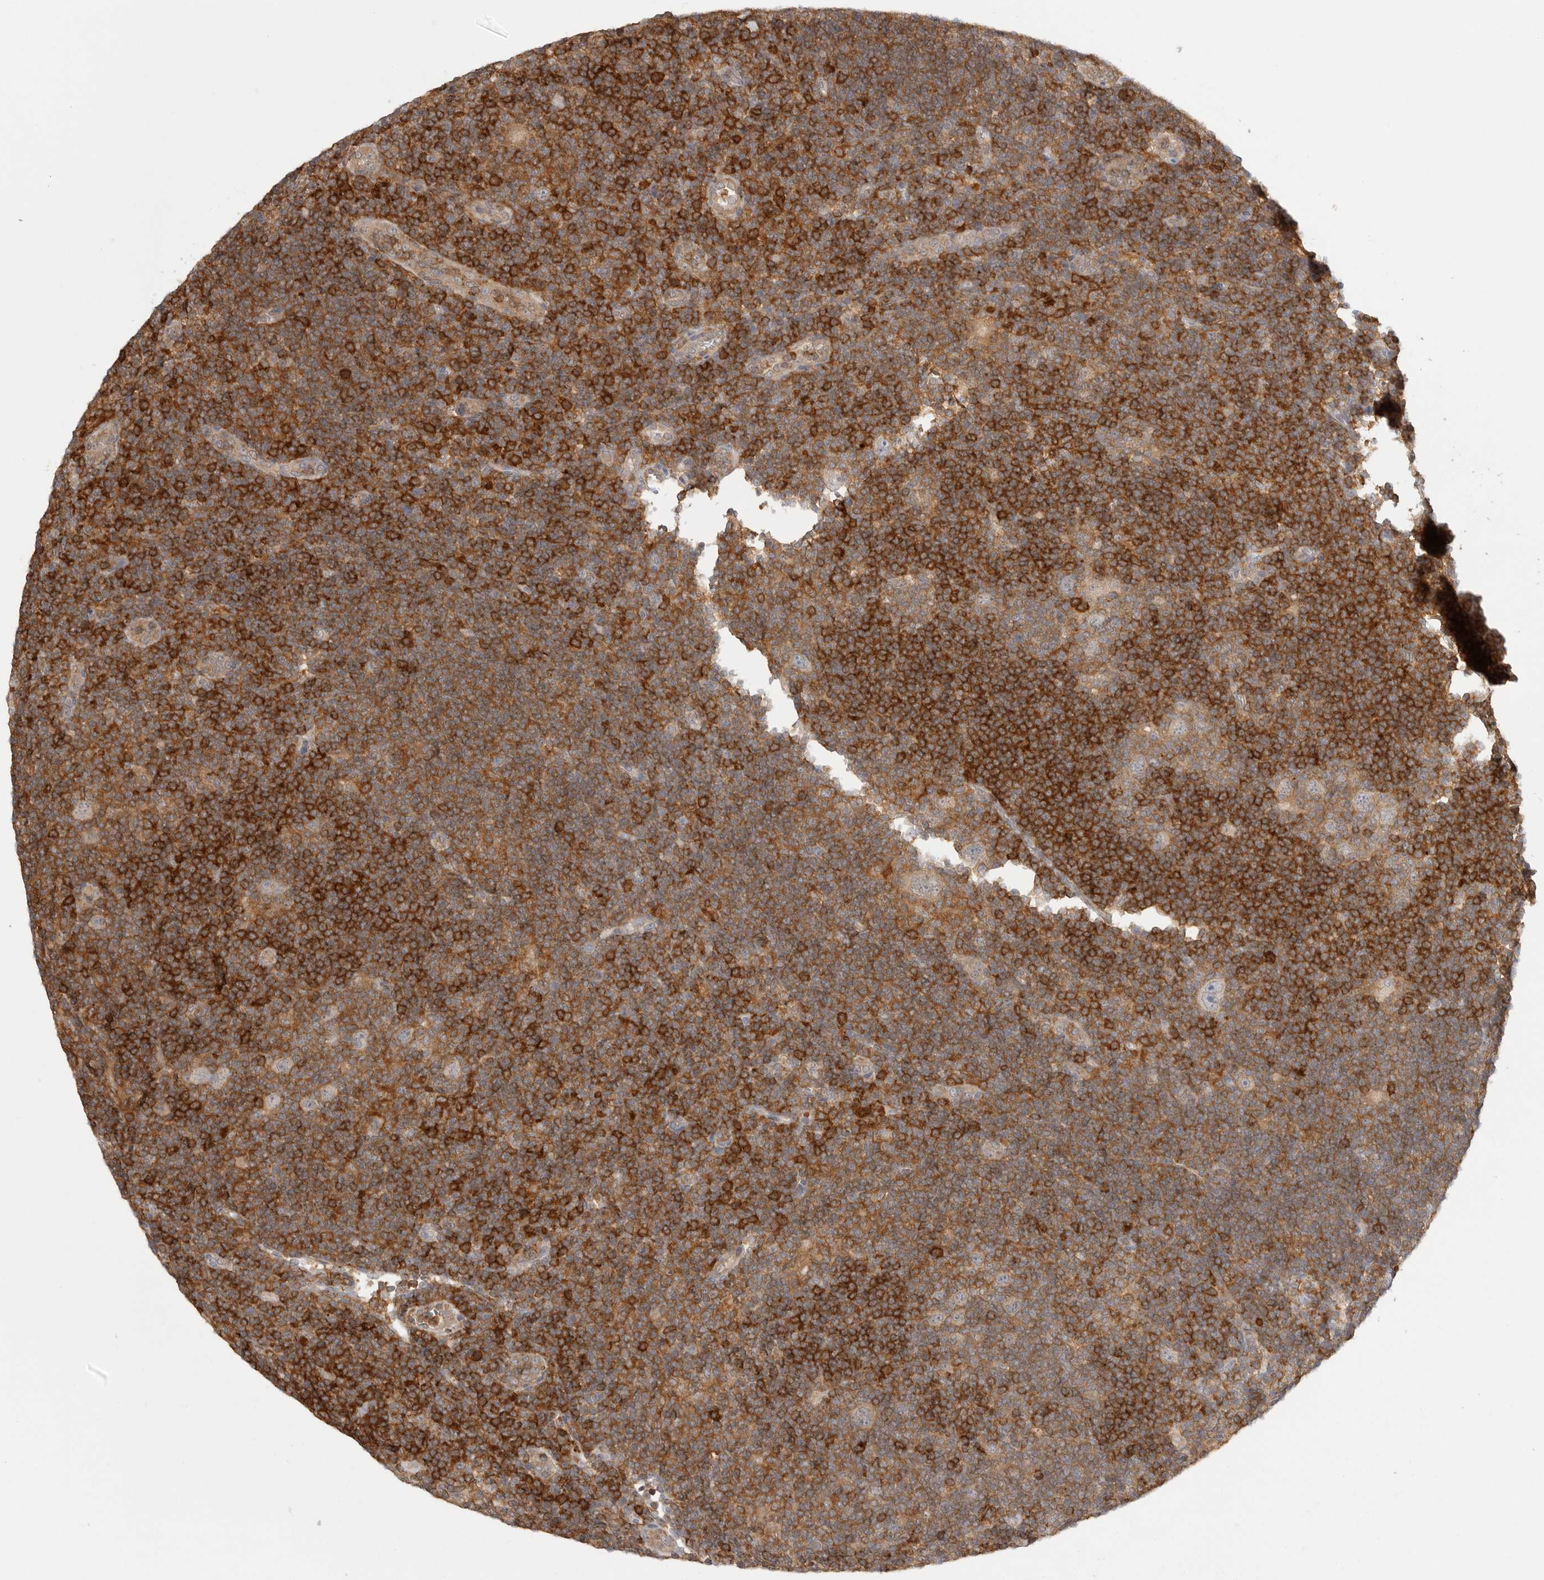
{"staining": {"intensity": "moderate", "quantity": ">75%", "location": "cytoplasmic/membranous"}, "tissue": "lymphoma", "cell_type": "Tumor cells", "image_type": "cancer", "snomed": [{"axis": "morphology", "description": "Hodgkin's disease, NOS"}, {"axis": "topography", "description": "Lymph node"}], "caption": "This is an image of IHC staining of lymphoma, which shows moderate staining in the cytoplasmic/membranous of tumor cells.", "gene": "DBNL", "patient": {"sex": "female", "age": 57}}